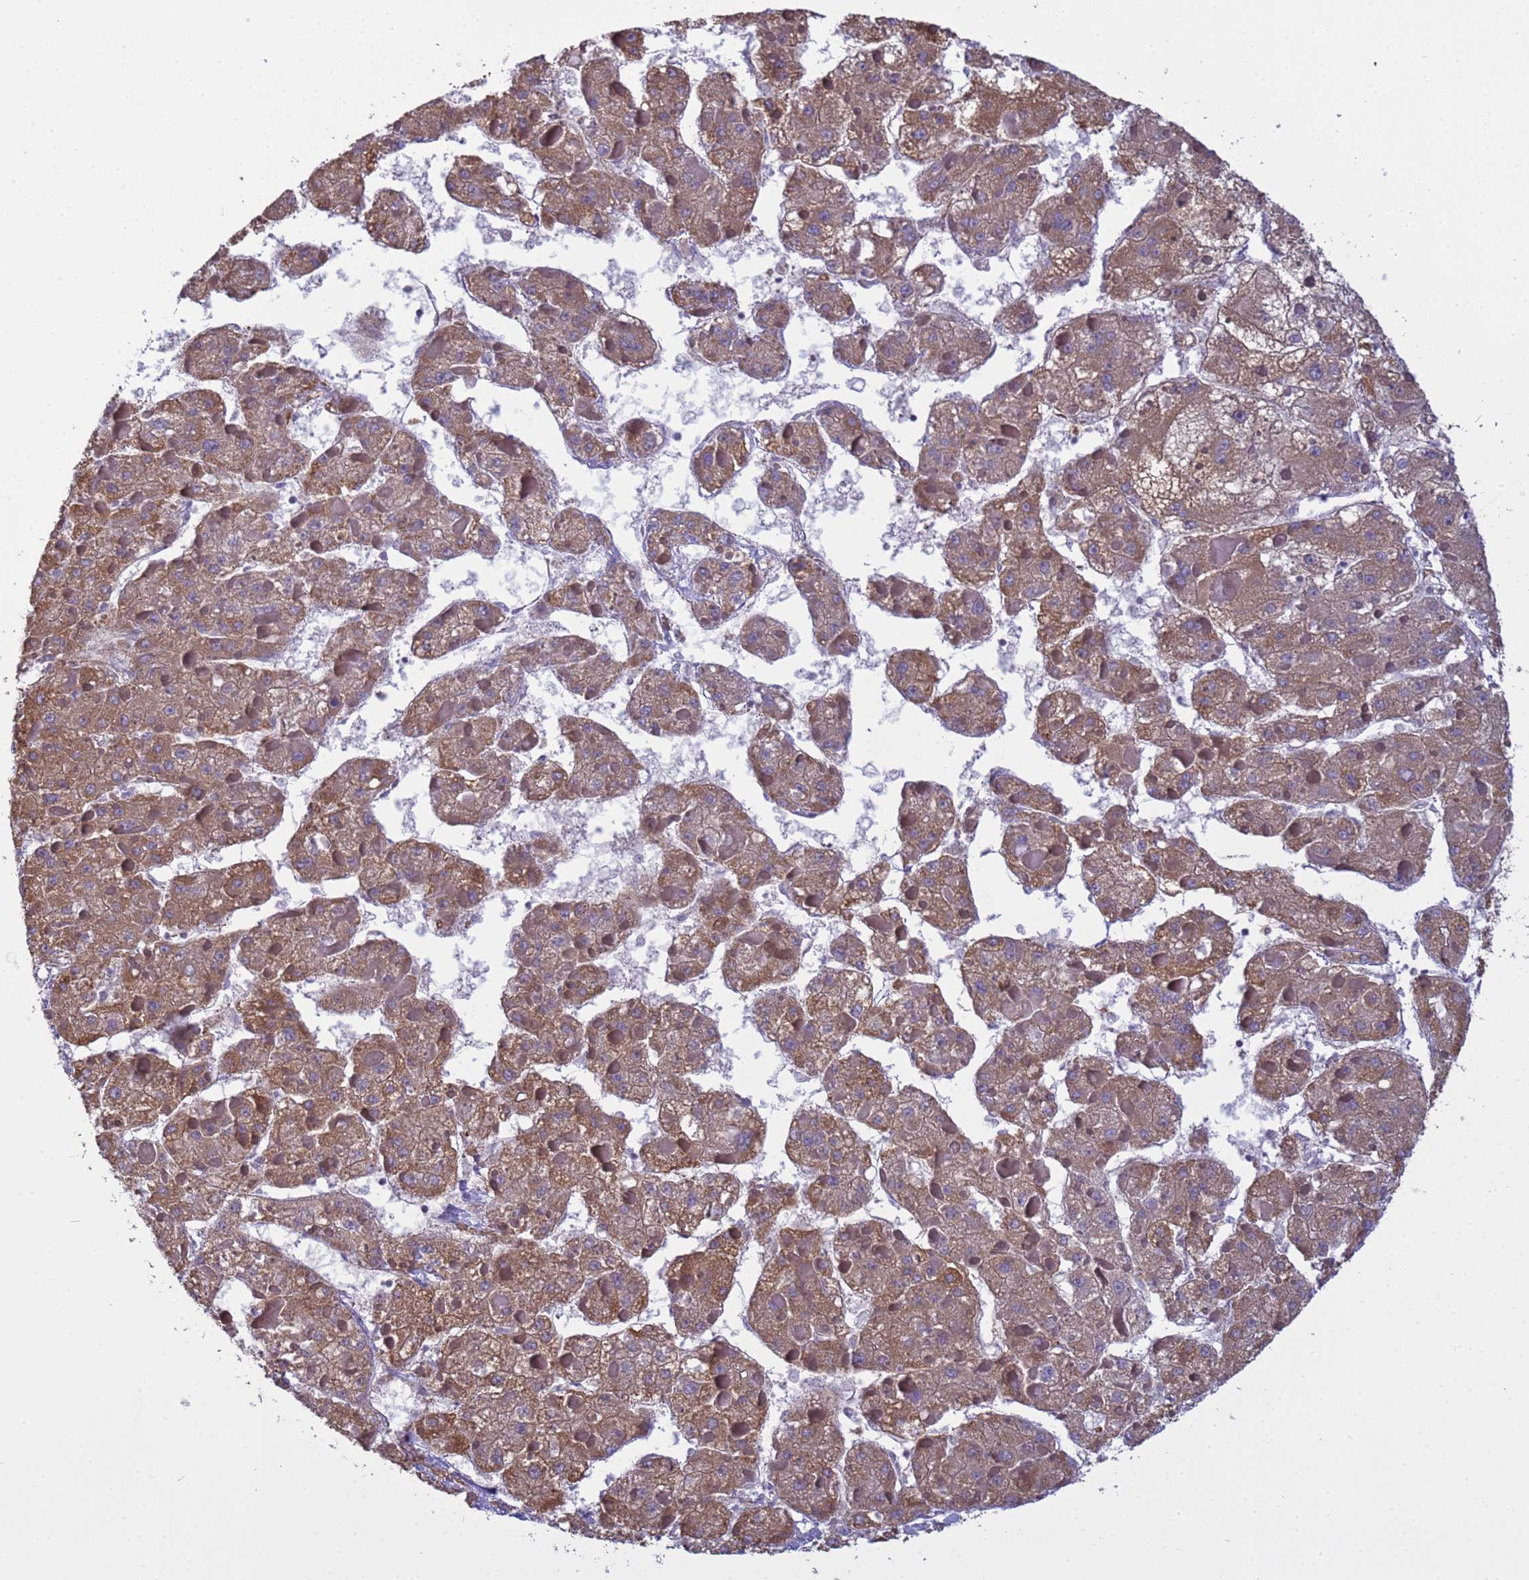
{"staining": {"intensity": "moderate", "quantity": ">75%", "location": "cytoplasmic/membranous"}, "tissue": "liver cancer", "cell_type": "Tumor cells", "image_type": "cancer", "snomed": [{"axis": "morphology", "description": "Carcinoma, Hepatocellular, NOS"}, {"axis": "topography", "description": "Liver"}], "caption": "IHC (DAB) staining of human liver cancer reveals moderate cytoplasmic/membranous protein positivity in approximately >75% of tumor cells. (DAB IHC with brightfield microscopy, high magnification).", "gene": "ITGB4", "patient": {"sex": "female", "age": 73}}